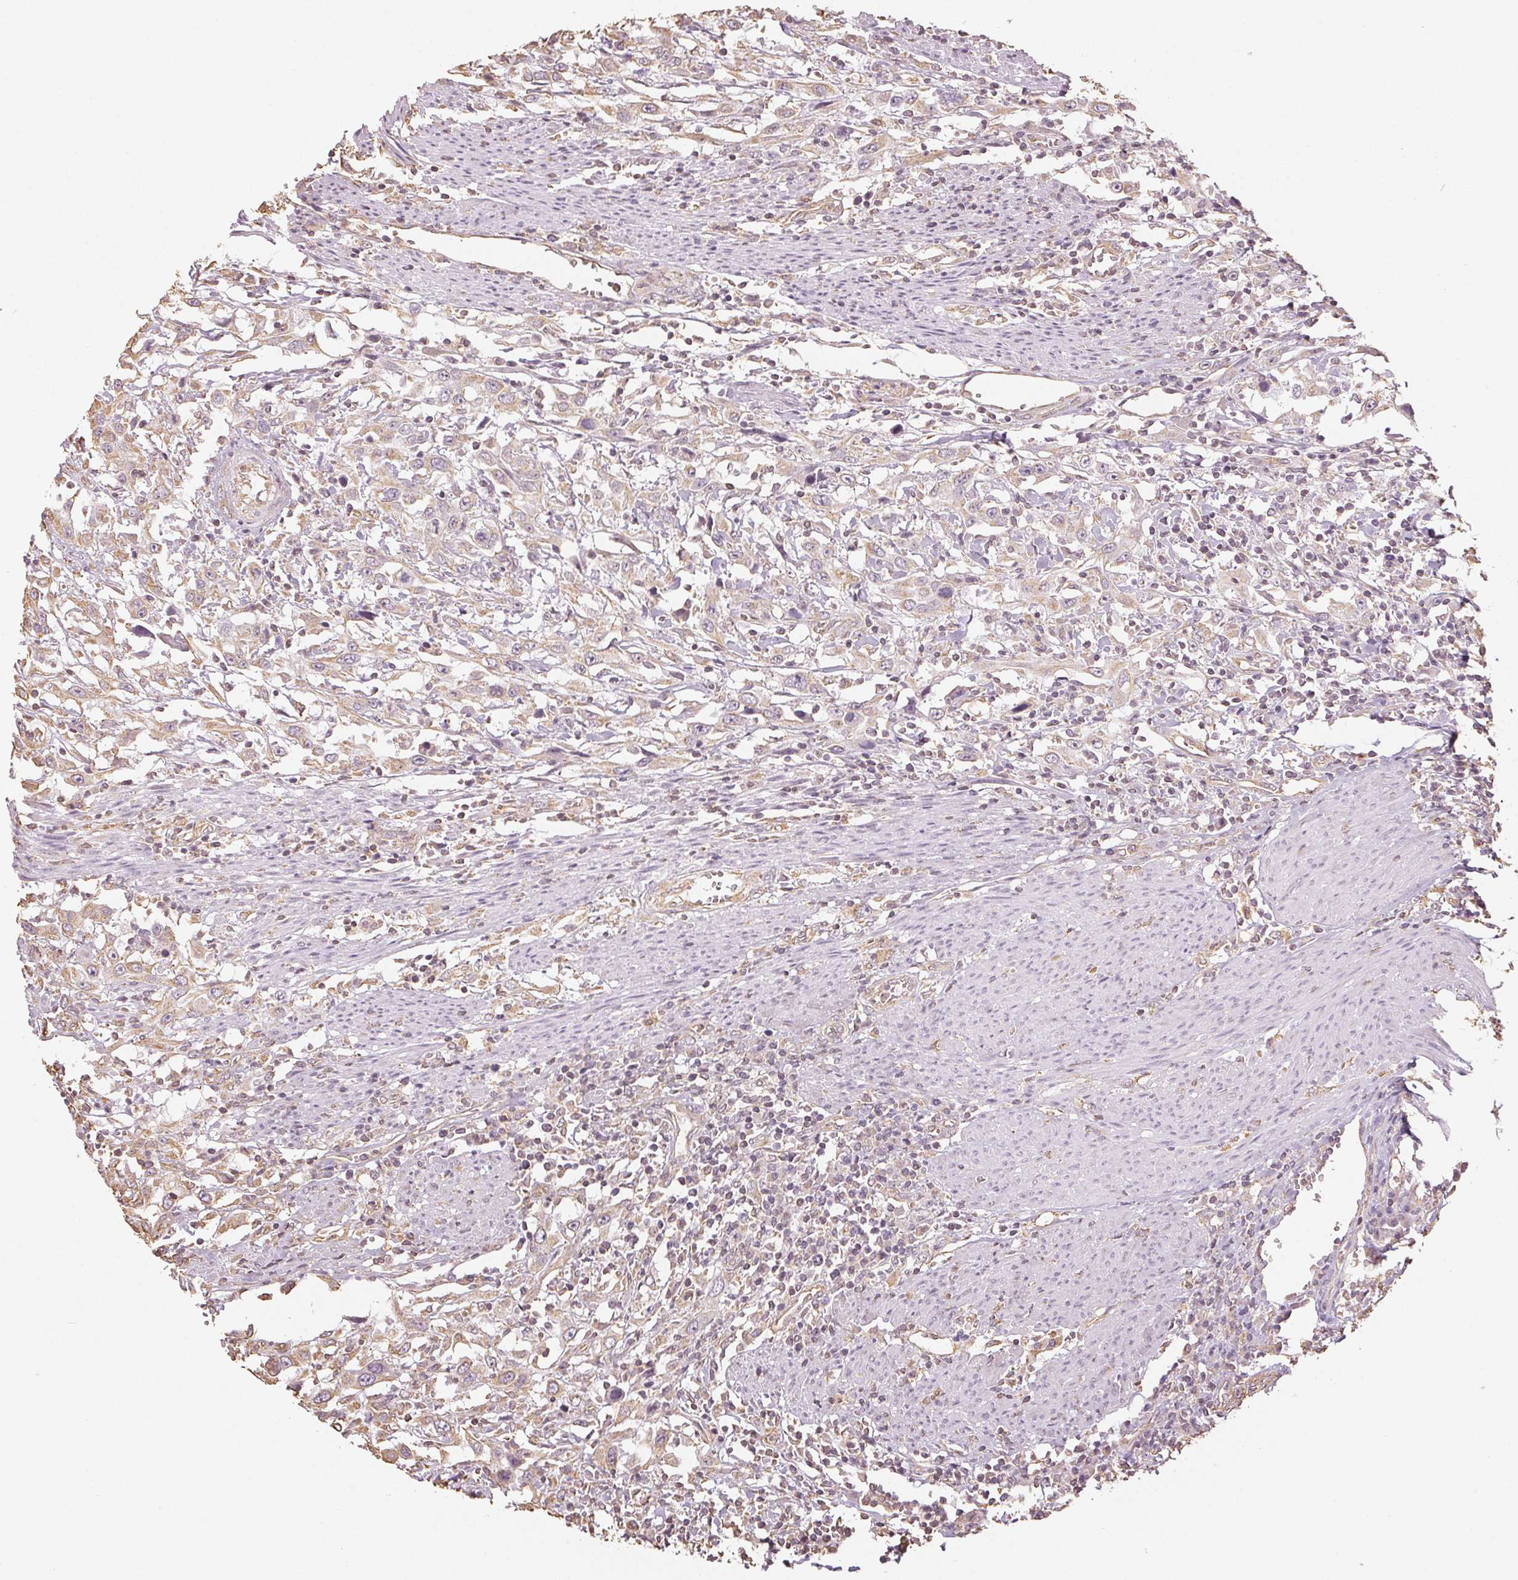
{"staining": {"intensity": "weak", "quantity": ">75%", "location": "cytoplasmic/membranous"}, "tissue": "urothelial cancer", "cell_type": "Tumor cells", "image_type": "cancer", "snomed": [{"axis": "morphology", "description": "Urothelial carcinoma, High grade"}, {"axis": "topography", "description": "Urinary bladder"}], "caption": "Immunohistochemistry photomicrograph of urothelial cancer stained for a protein (brown), which exhibits low levels of weak cytoplasmic/membranous expression in about >75% of tumor cells.", "gene": "COL7A1", "patient": {"sex": "male", "age": 61}}